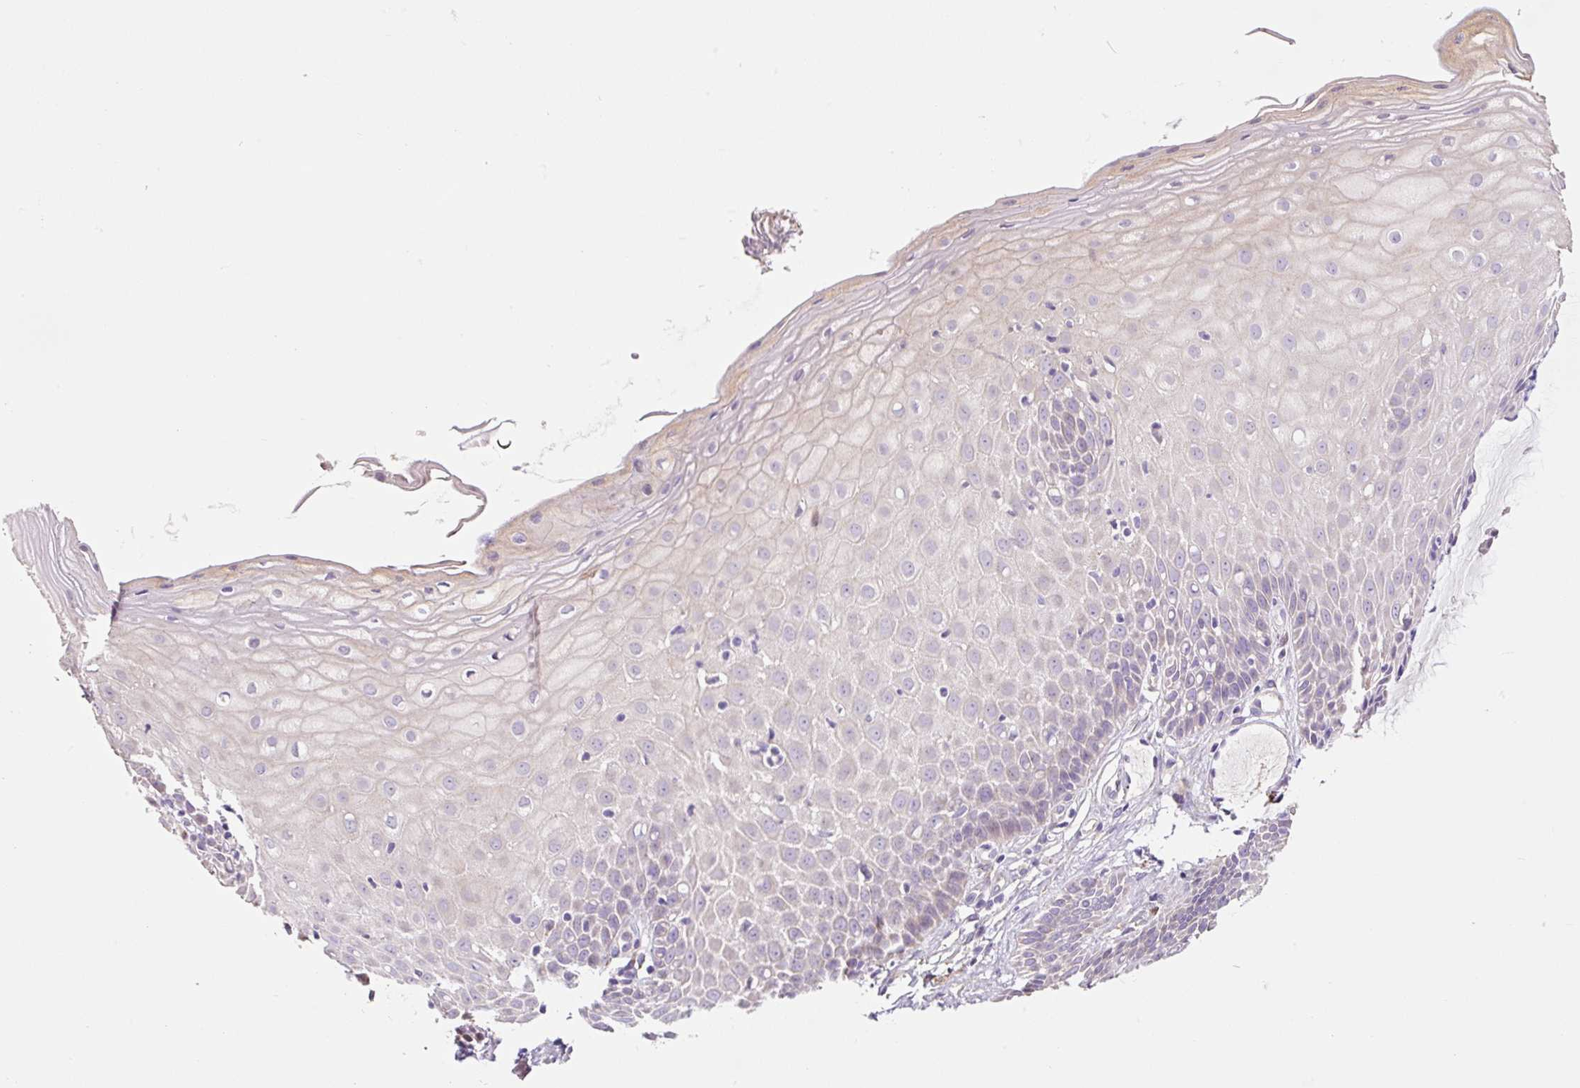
{"staining": {"intensity": "negative", "quantity": "none", "location": "none"}, "tissue": "cervix", "cell_type": "Glandular cells", "image_type": "normal", "snomed": [{"axis": "morphology", "description": "Normal tissue, NOS"}, {"axis": "topography", "description": "Cervix"}], "caption": "This is an immunohistochemistry micrograph of benign human cervix. There is no staining in glandular cells.", "gene": "FUT10", "patient": {"sex": "female", "age": 36}}